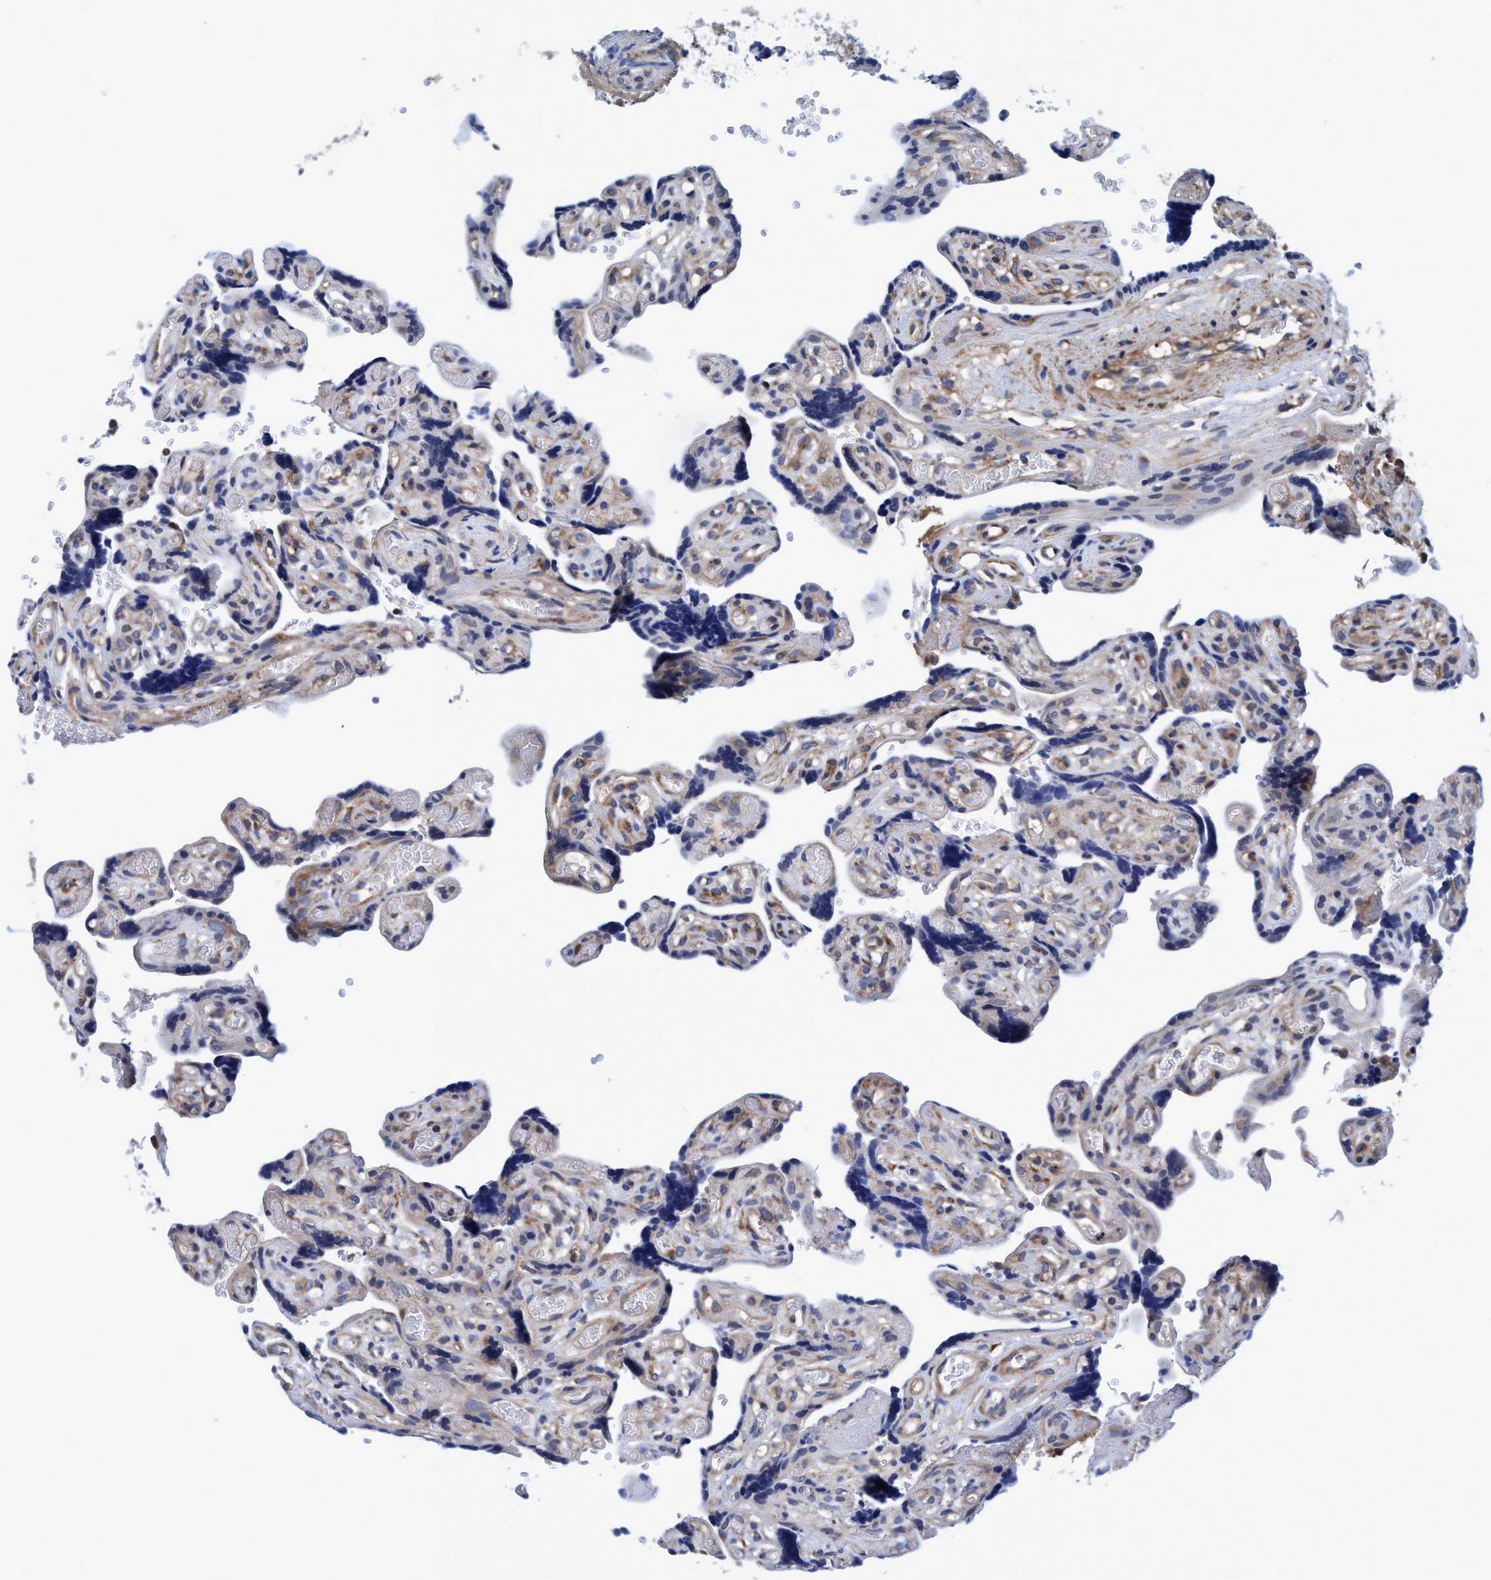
{"staining": {"intensity": "moderate", "quantity": "<25%", "location": "cytoplasmic/membranous"}, "tissue": "placenta", "cell_type": "Trophoblastic cells", "image_type": "normal", "snomed": [{"axis": "morphology", "description": "Normal tissue, NOS"}, {"axis": "topography", "description": "Placenta"}], "caption": "Approximately <25% of trophoblastic cells in unremarkable placenta show moderate cytoplasmic/membranous protein expression as visualized by brown immunohistochemical staining.", "gene": "CALCOCO2", "patient": {"sex": "female", "age": 30}}